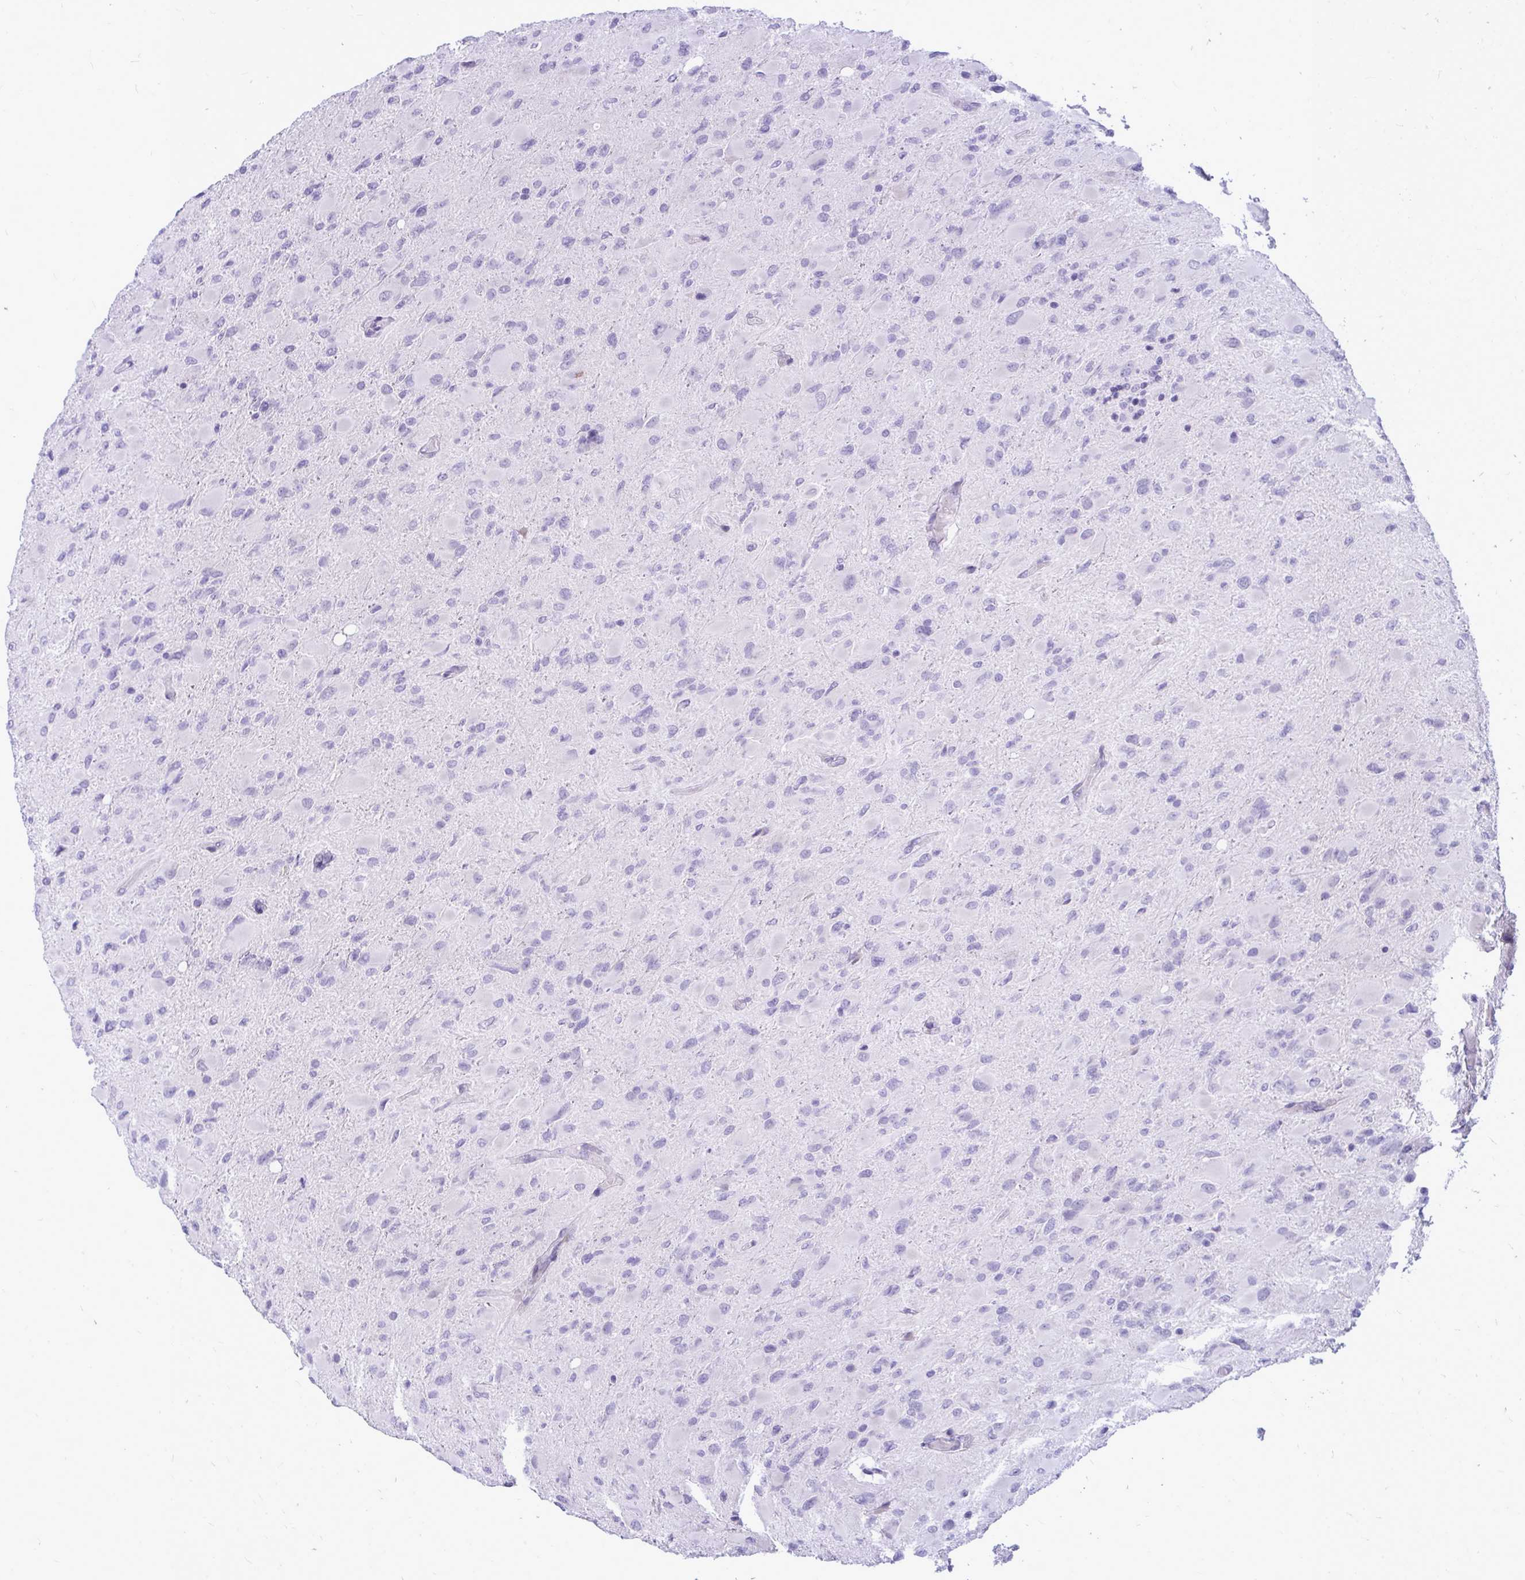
{"staining": {"intensity": "negative", "quantity": "none", "location": "none"}, "tissue": "glioma", "cell_type": "Tumor cells", "image_type": "cancer", "snomed": [{"axis": "morphology", "description": "Glioma, malignant, High grade"}, {"axis": "topography", "description": "Cerebral cortex"}], "caption": "The immunohistochemistry (IHC) image has no significant staining in tumor cells of malignant glioma (high-grade) tissue.", "gene": "ZSCAN25", "patient": {"sex": "female", "age": 36}}